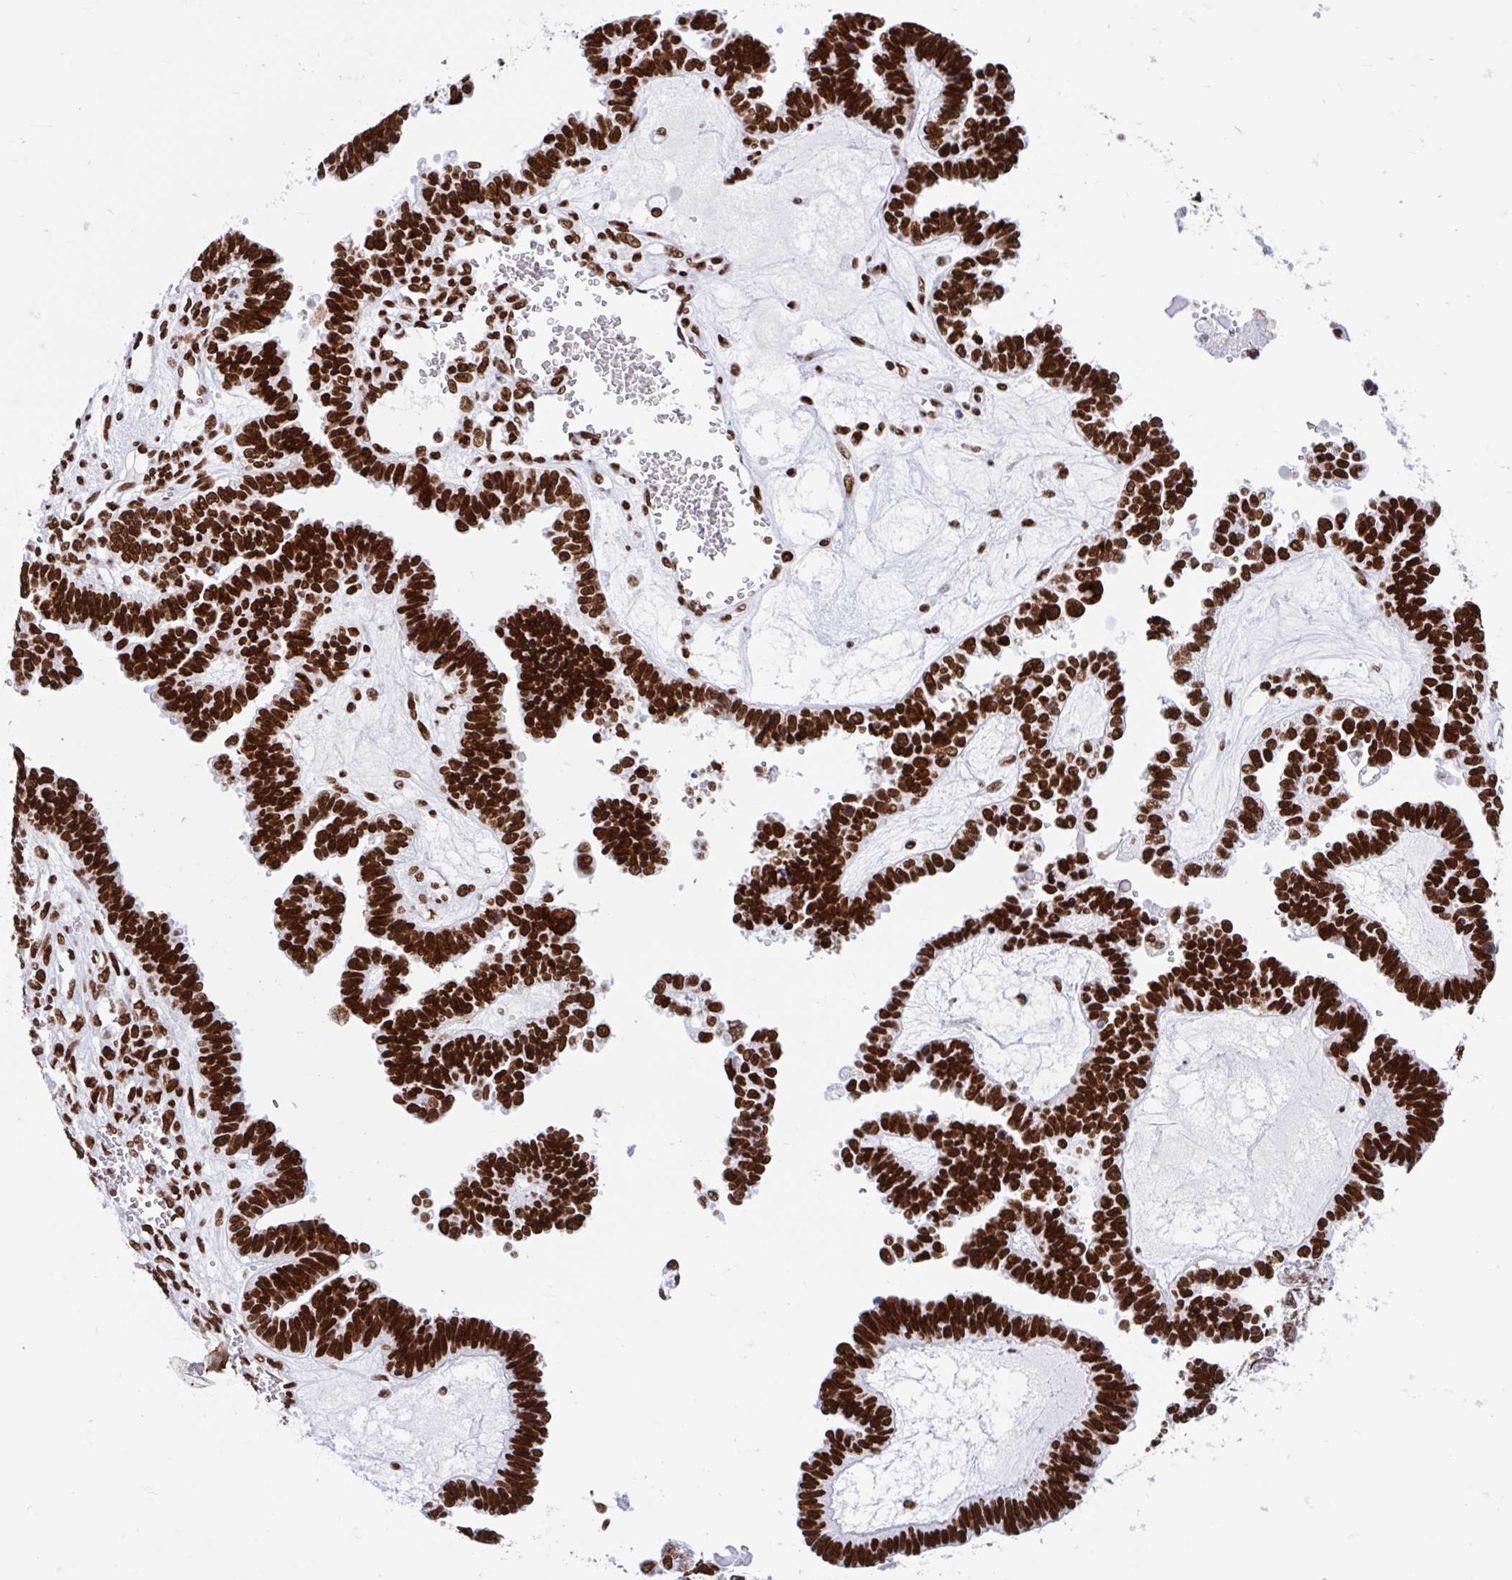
{"staining": {"intensity": "strong", "quantity": ">75%", "location": "nuclear"}, "tissue": "ovarian cancer", "cell_type": "Tumor cells", "image_type": "cancer", "snomed": [{"axis": "morphology", "description": "Cystadenocarcinoma, serous, NOS"}, {"axis": "topography", "description": "Ovary"}], "caption": "An immunohistochemistry photomicrograph of neoplastic tissue is shown. Protein staining in brown highlights strong nuclear positivity in ovarian cancer within tumor cells.", "gene": "KHDRBS1", "patient": {"sex": "female", "age": 51}}